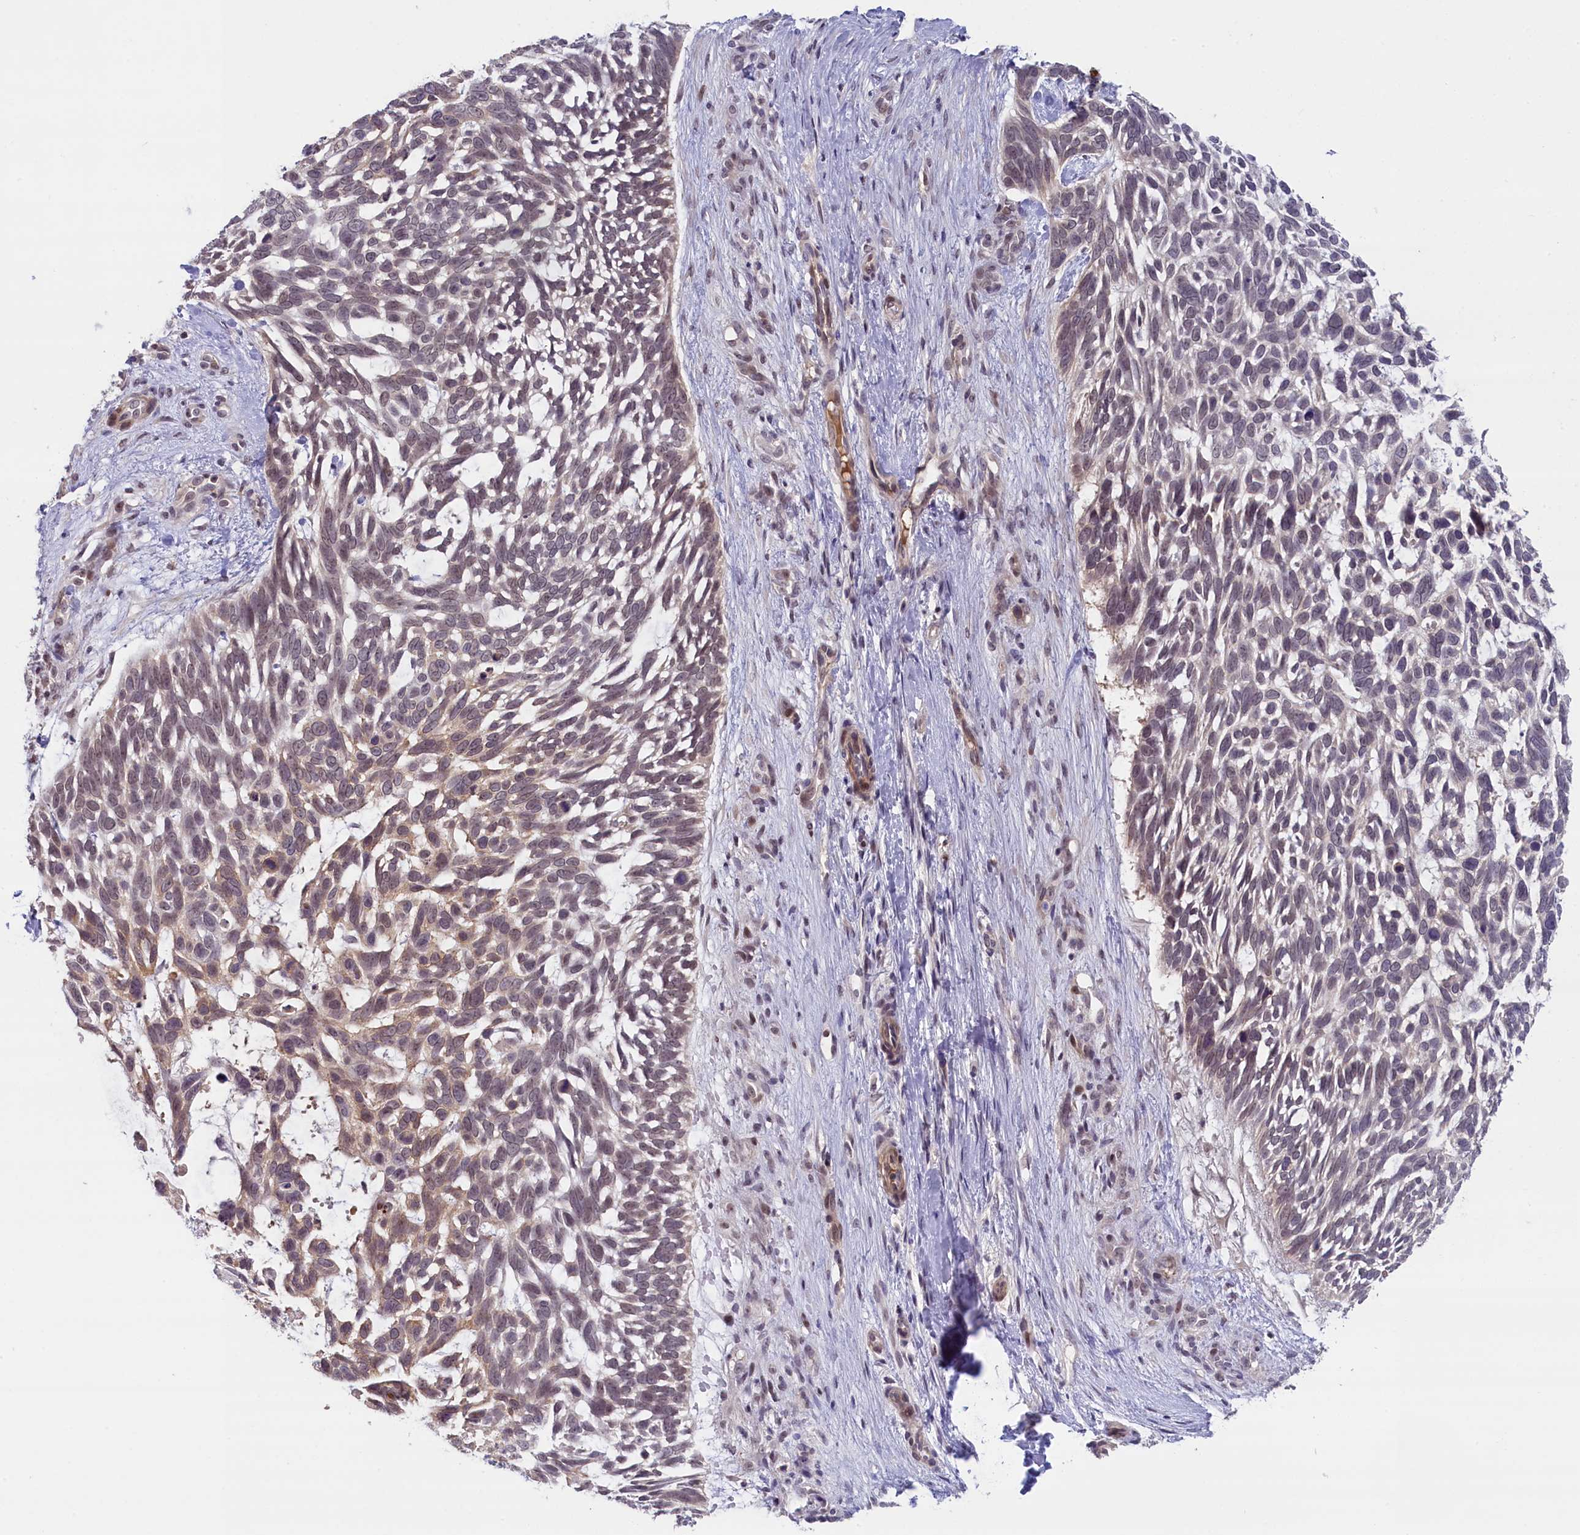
{"staining": {"intensity": "moderate", "quantity": ">75%", "location": "nuclear"}, "tissue": "skin cancer", "cell_type": "Tumor cells", "image_type": "cancer", "snomed": [{"axis": "morphology", "description": "Basal cell carcinoma"}, {"axis": "topography", "description": "Skin"}], "caption": "Brown immunohistochemical staining in human skin basal cell carcinoma demonstrates moderate nuclear expression in approximately >75% of tumor cells. (DAB (3,3'-diaminobenzidine) = brown stain, brightfield microscopy at high magnification).", "gene": "CRAMP1", "patient": {"sex": "male", "age": 88}}